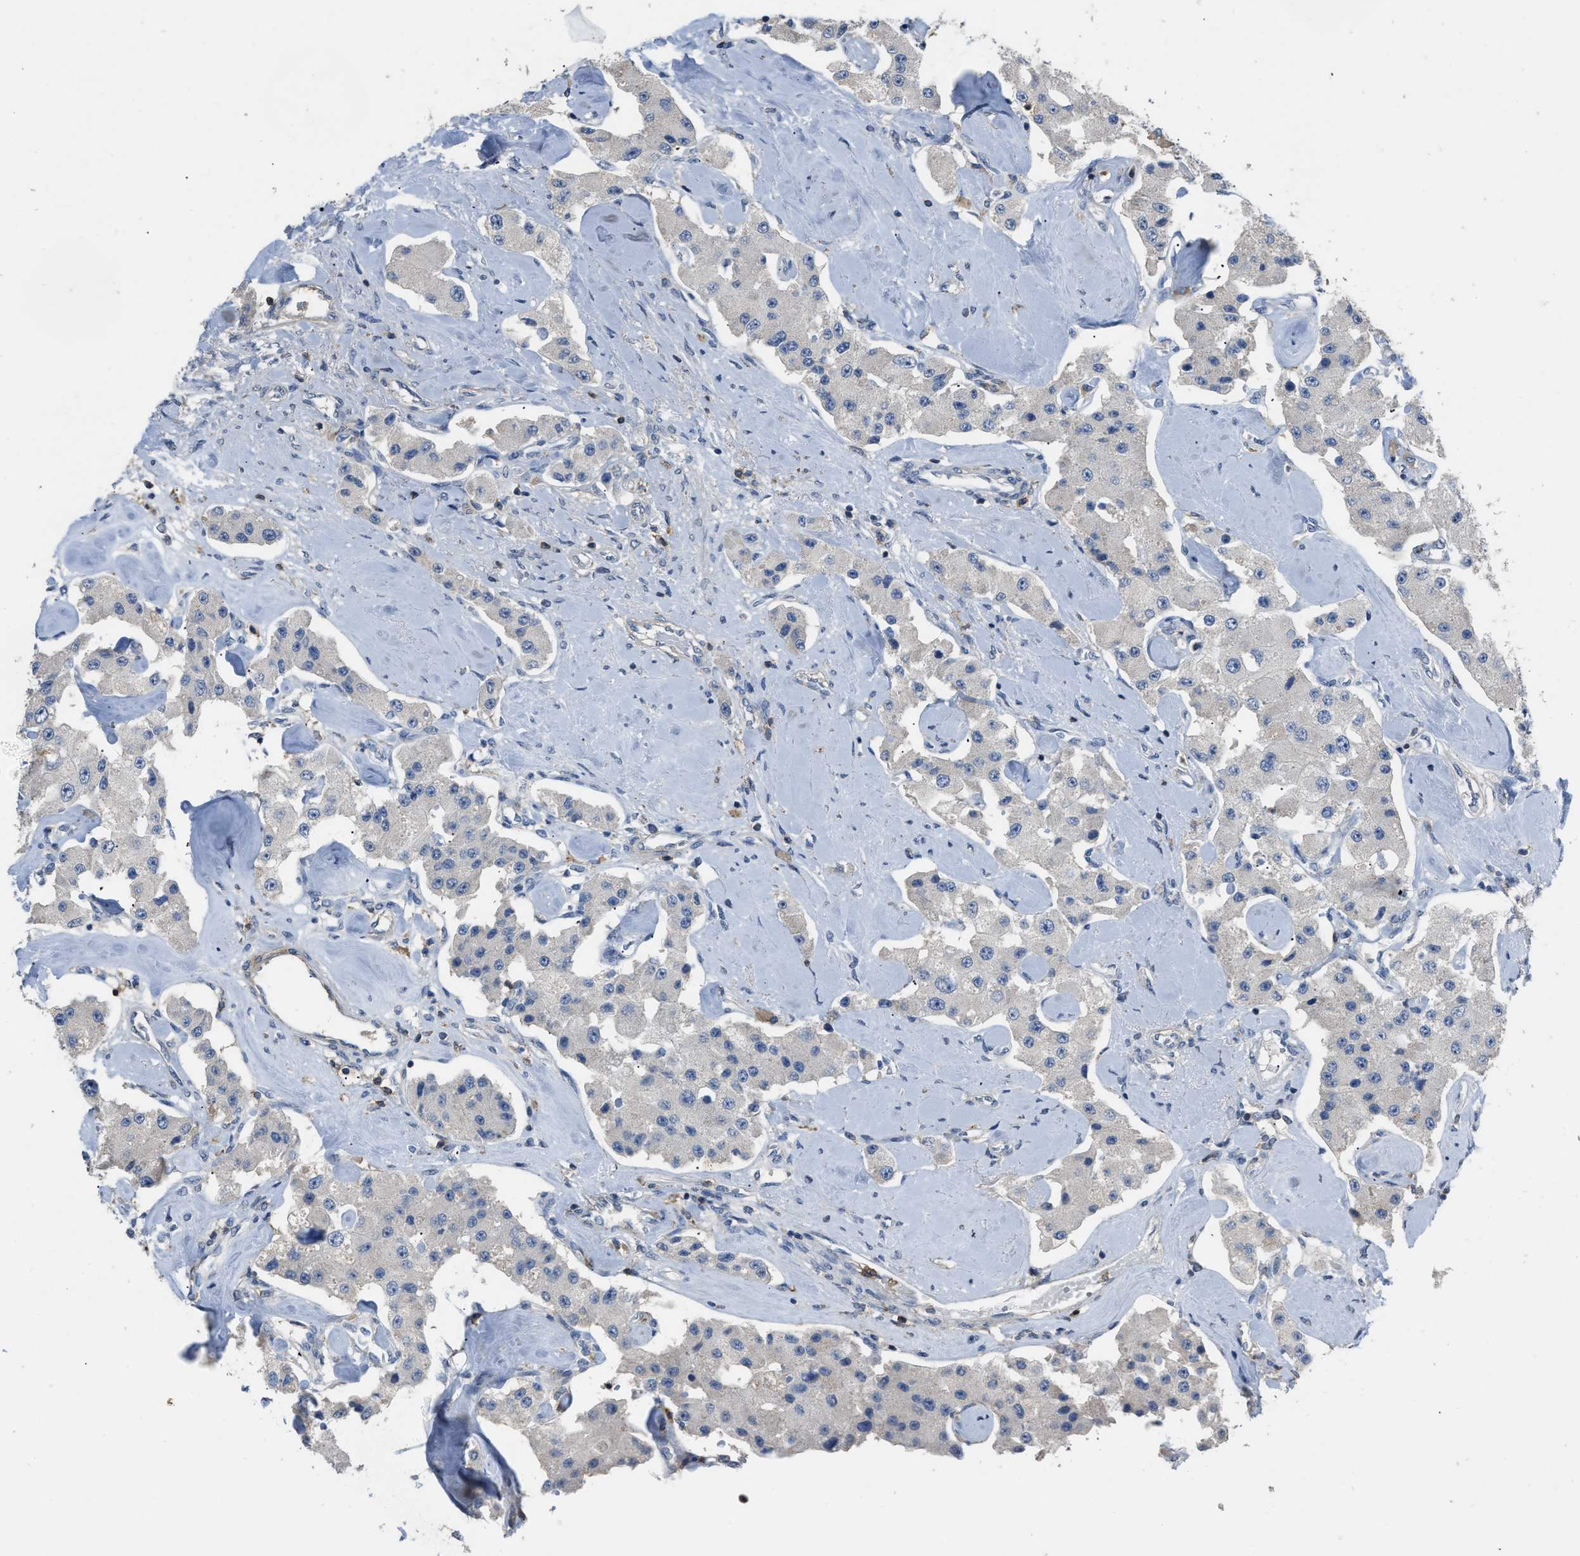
{"staining": {"intensity": "negative", "quantity": "none", "location": "none"}, "tissue": "carcinoid", "cell_type": "Tumor cells", "image_type": "cancer", "snomed": [{"axis": "morphology", "description": "Carcinoid, malignant, NOS"}, {"axis": "topography", "description": "Pancreas"}], "caption": "High magnification brightfield microscopy of carcinoid (malignant) stained with DAB (3,3'-diaminobenzidine) (brown) and counterstained with hematoxylin (blue): tumor cells show no significant expression.", "gene": "OR51E1", "patient": {"sex": "male", "age": 41}}